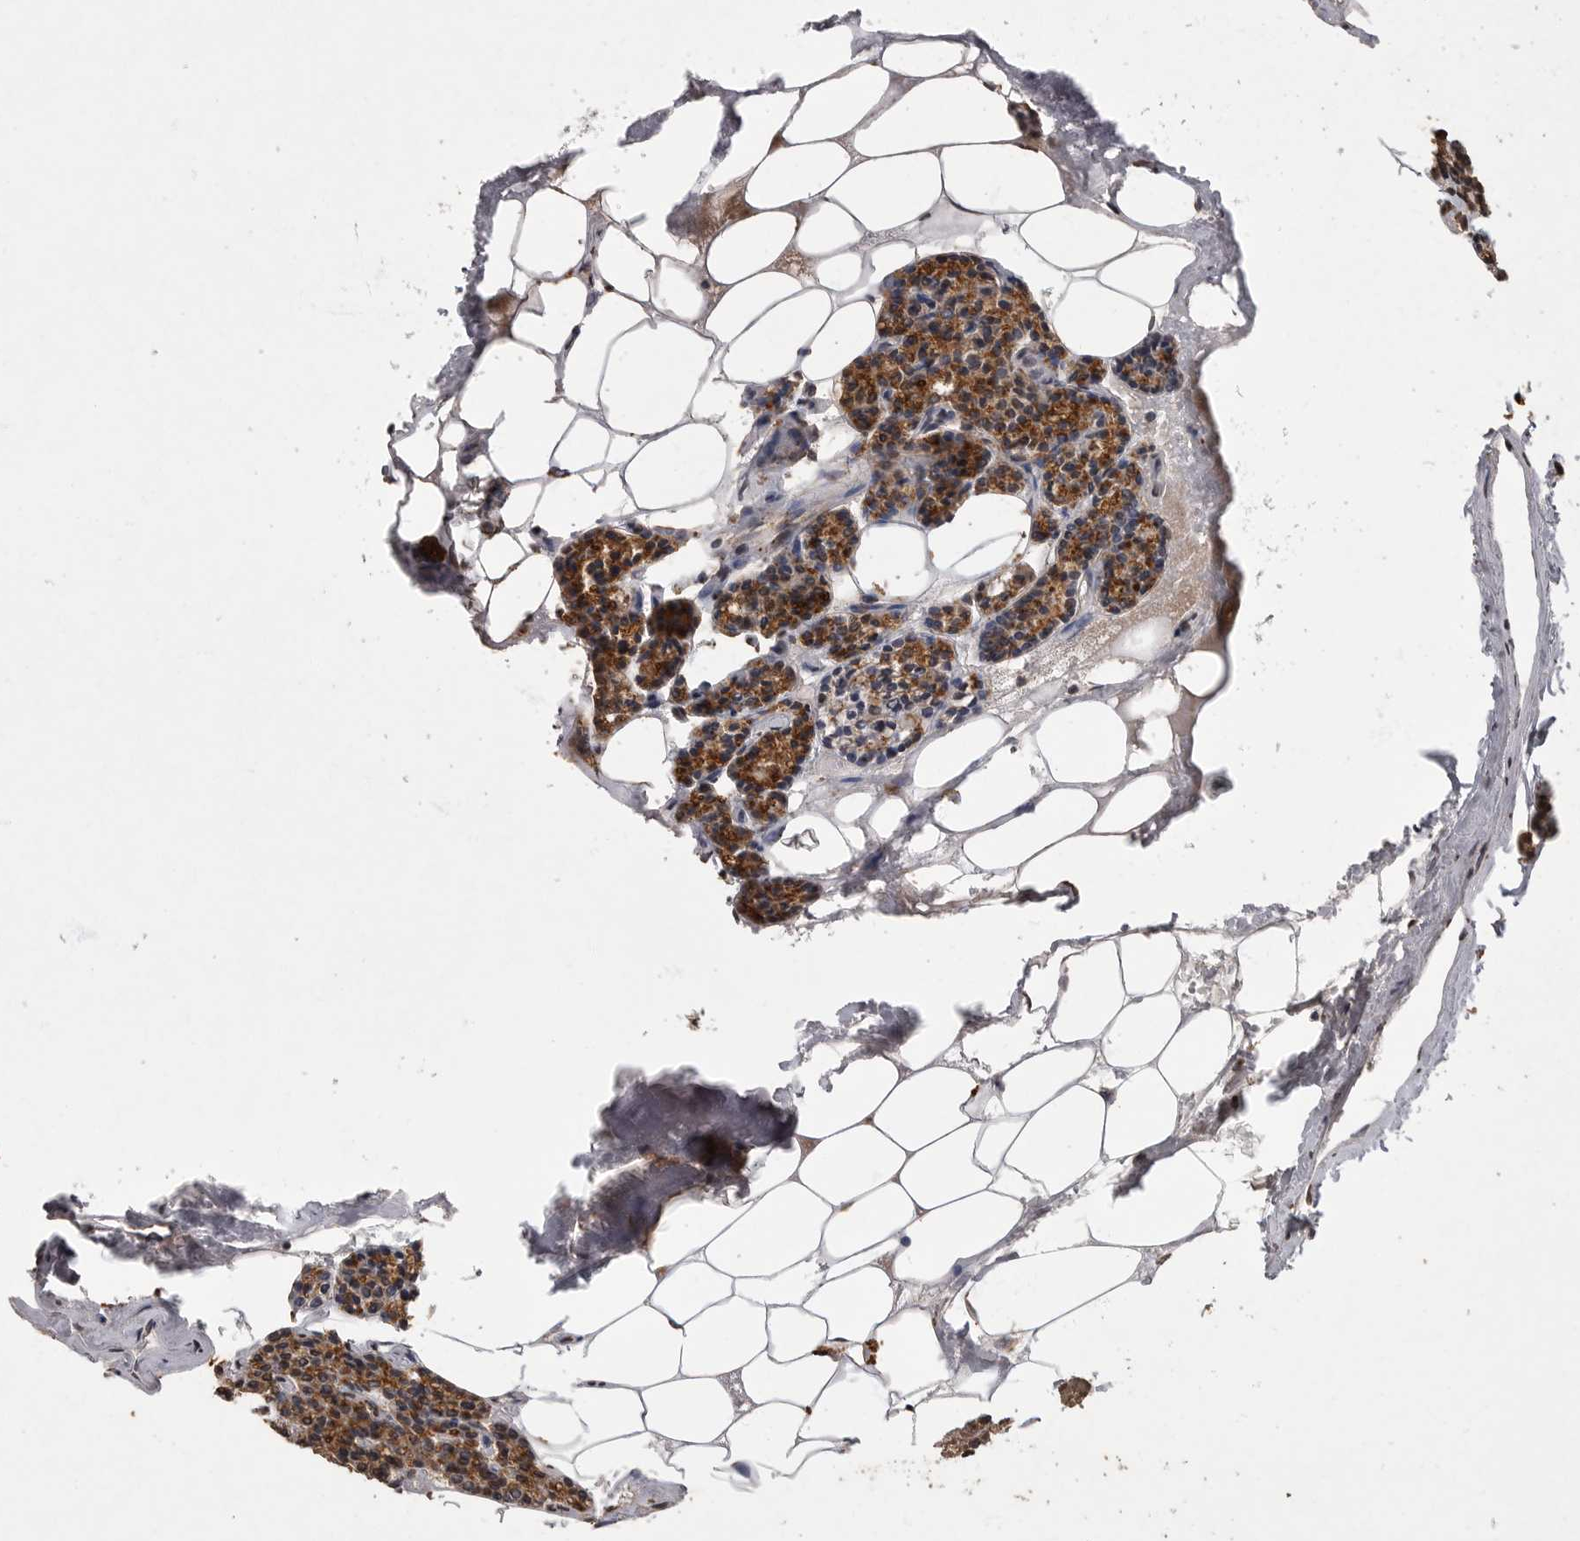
{"staining": {"intensity": "moderate", "quantity": ">75%", "location": "cytoplasmic/membranous"}, "tissue": "parathyroid gland", "cell_type": "Glandular cells", "image_type": "normal", "snomed": [{"axis": "morphology", "description": "Normal tissue, NOS"}, {"axis": "topography", "description": "Parathyroid gland"}], "caption": "An immunohistochemistry micrograph of benign tissue is shown. Protein staining in brown labels moderate cytoplasmic/membranous positivity in parathyroid gland within glandular cells. The protein is shown in brown color, while the nuclei are stained blue.", "gene": "MAFG", "patient": {"sex": "male", "age": 83}}